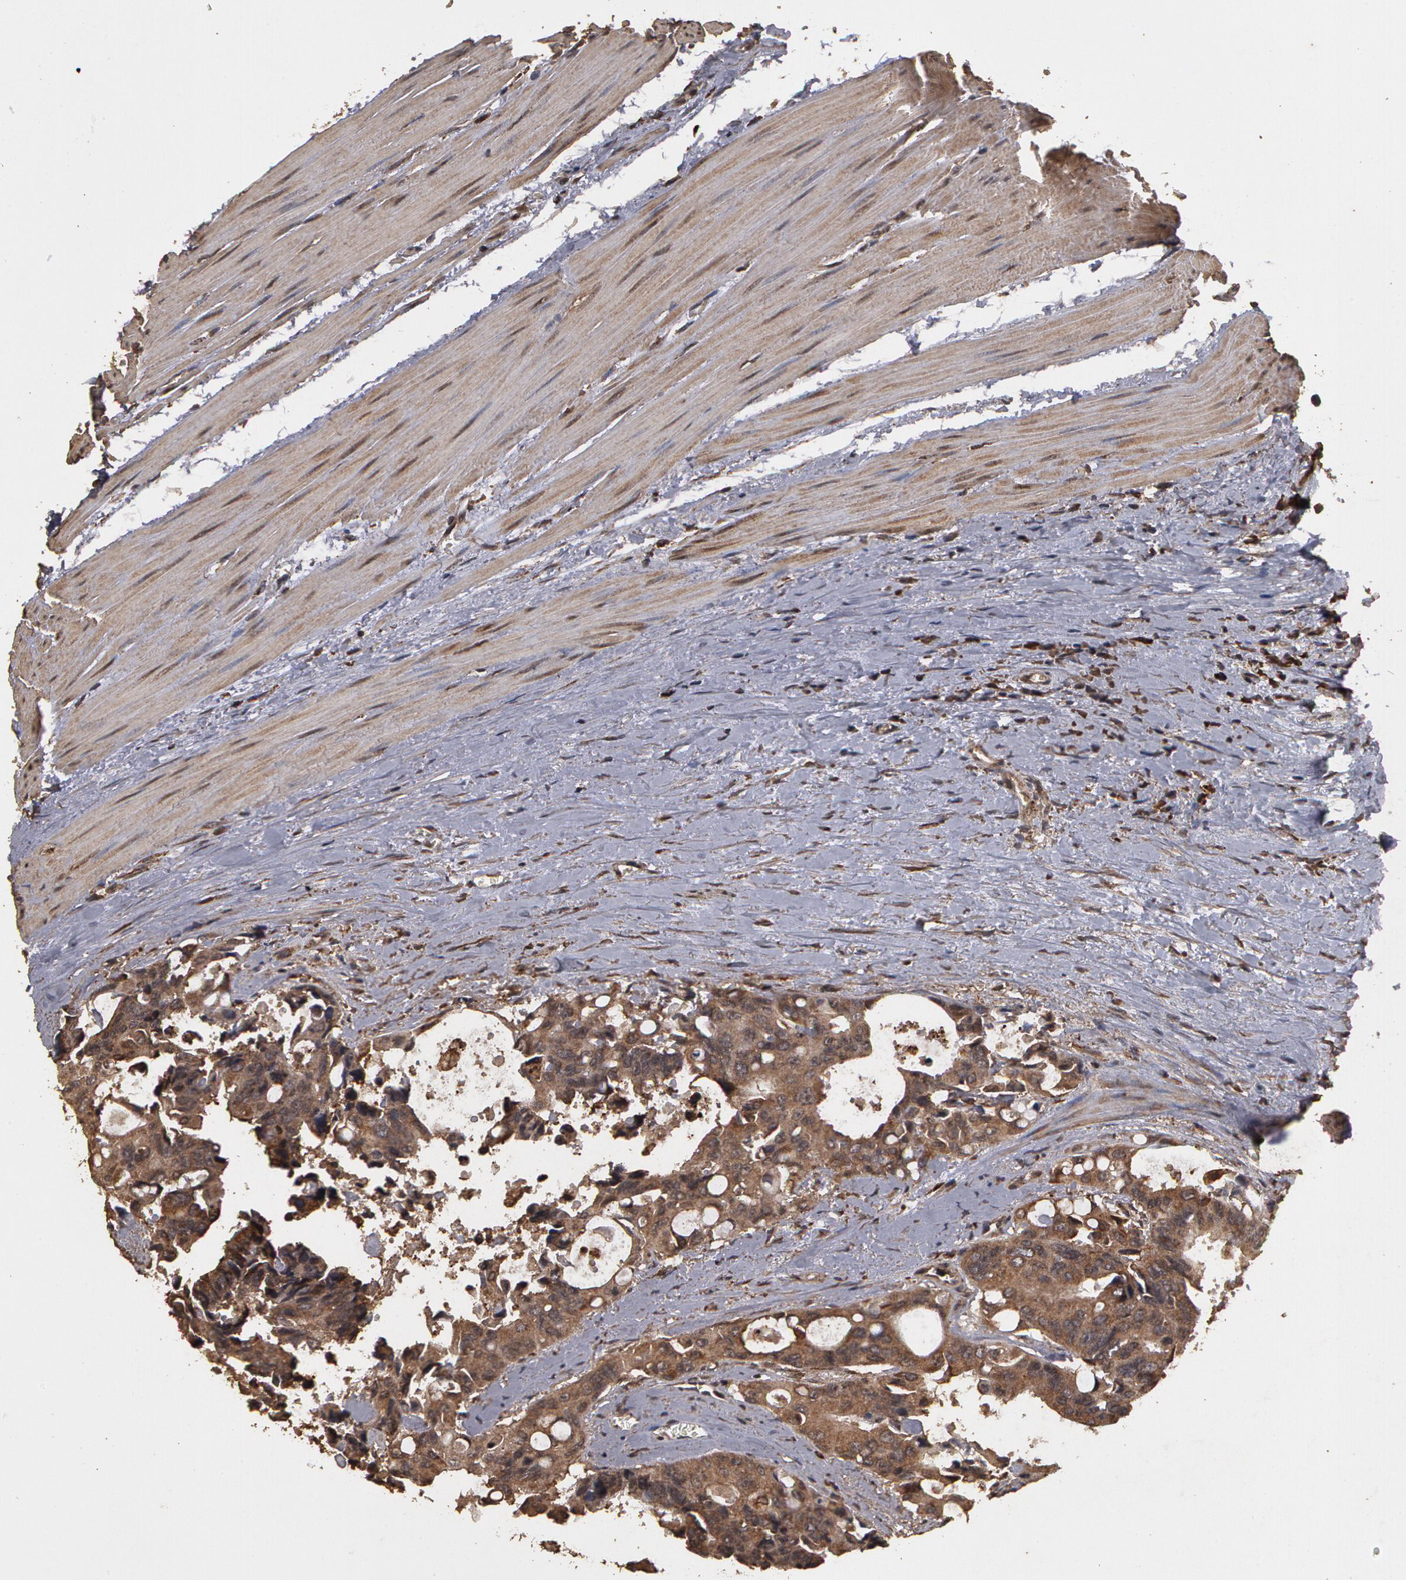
{"staining": {"intensity": "moderate", "quantity": ">75%", "location": "cytoplasmic/membranous"}, "tissue": "colorectal cancer", "cell_type": "Tumor cells", "image_type": "cancer", "snomed": [{"axis": "morphology", "description": "Adenocarcinoma, NOS"}, {"axis": "topography", "description": "Rectum"}], "caption": "Protein expression by immunohistochemistry demonstrates moderate cytoplasmic/membranous staining in about >75% of tumor cells in colorectal cancer.", "gene": "CALR", "patient": {"sex": "male", "age": 76}}